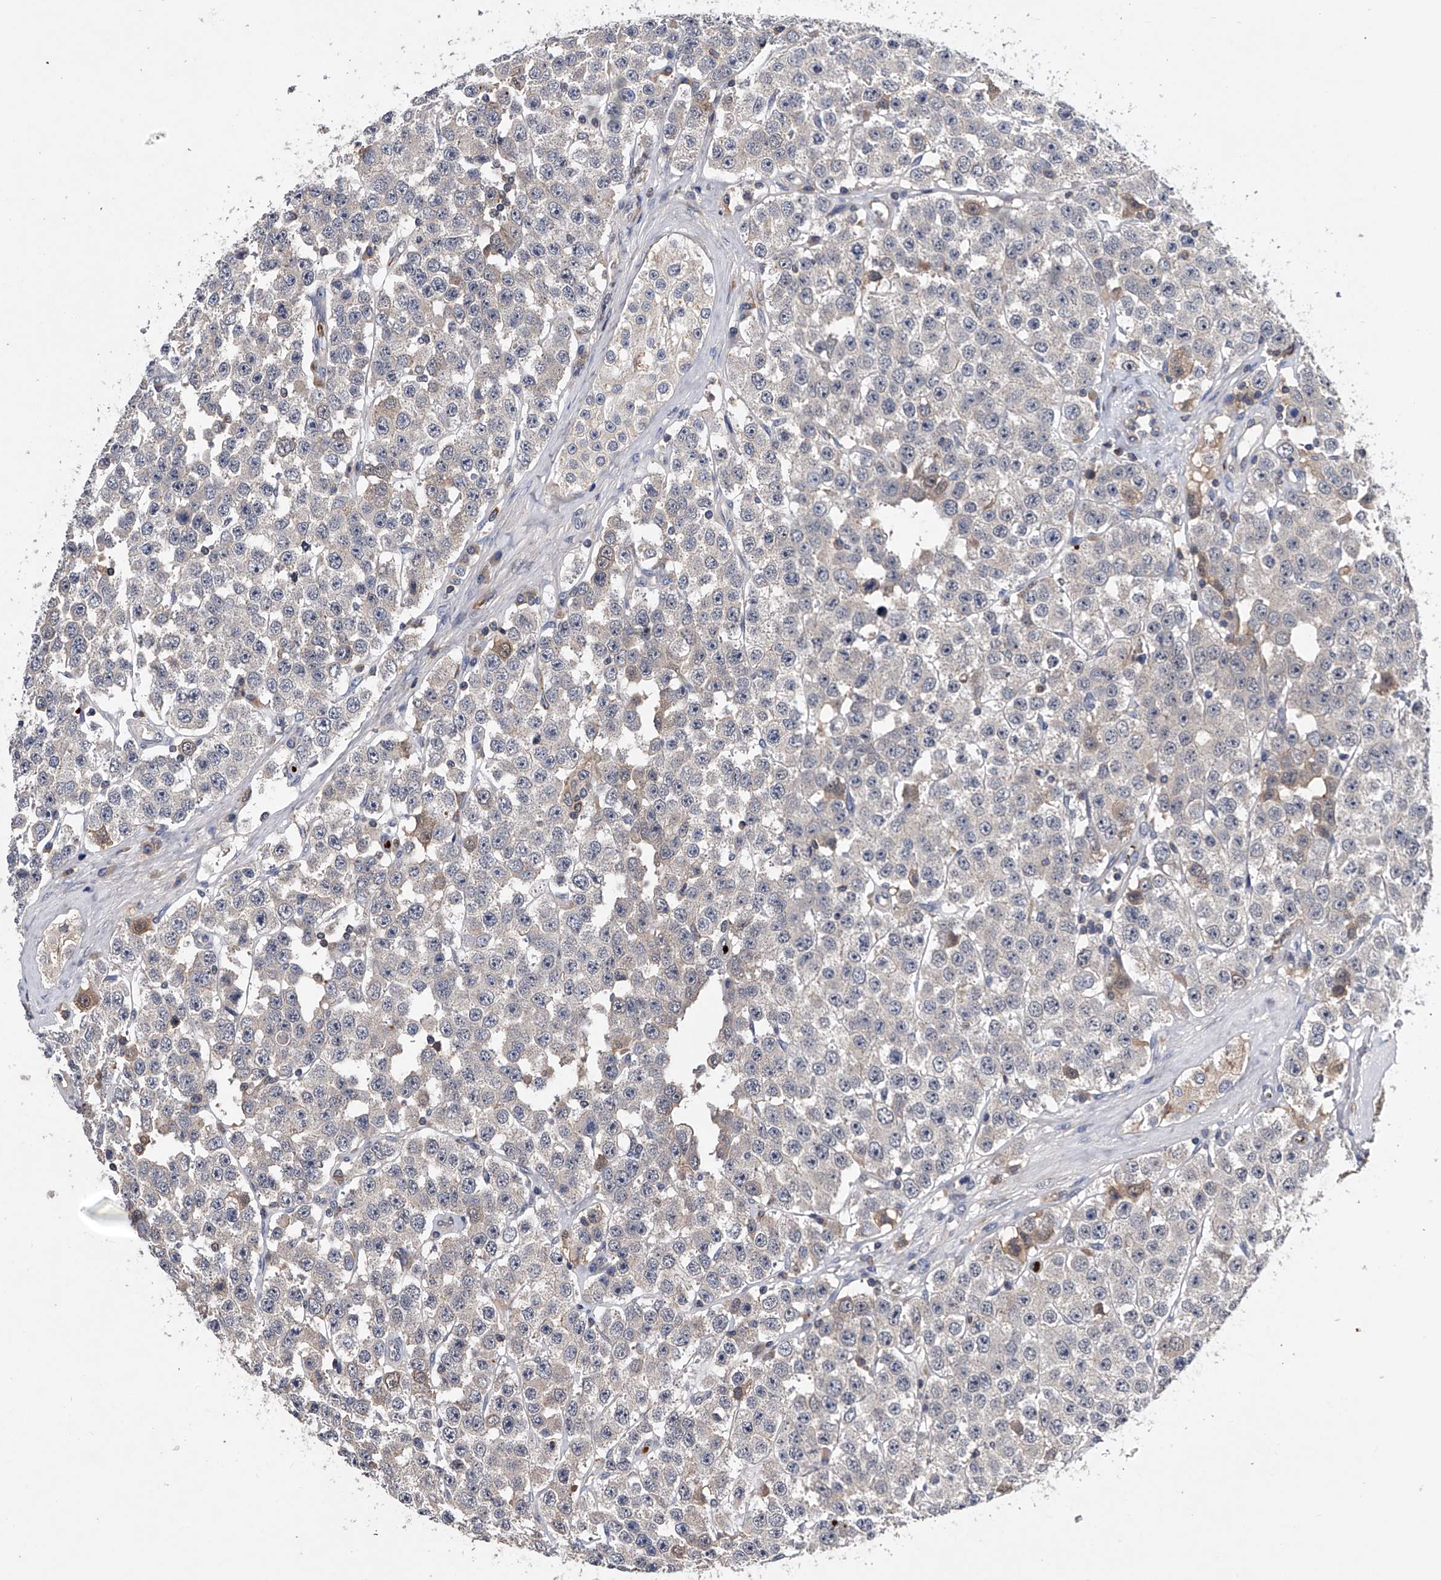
{"staining": {"intensity": "negative", "quantity": "none", "location": "none"}, "tissue": "testis cancer", "cell_type": "Tumor cells", "image_type": "cancer", "snomed": [{"axis": "morphology", "description": "Seminoma, NOS"}, {"axis": "topography", "description": "Testis"}], "caption": "Tumor cells show no significant protein expression in testis seminoma.", "gene": "ZNF30", "patient": {"sex": "male", "age": 28}}